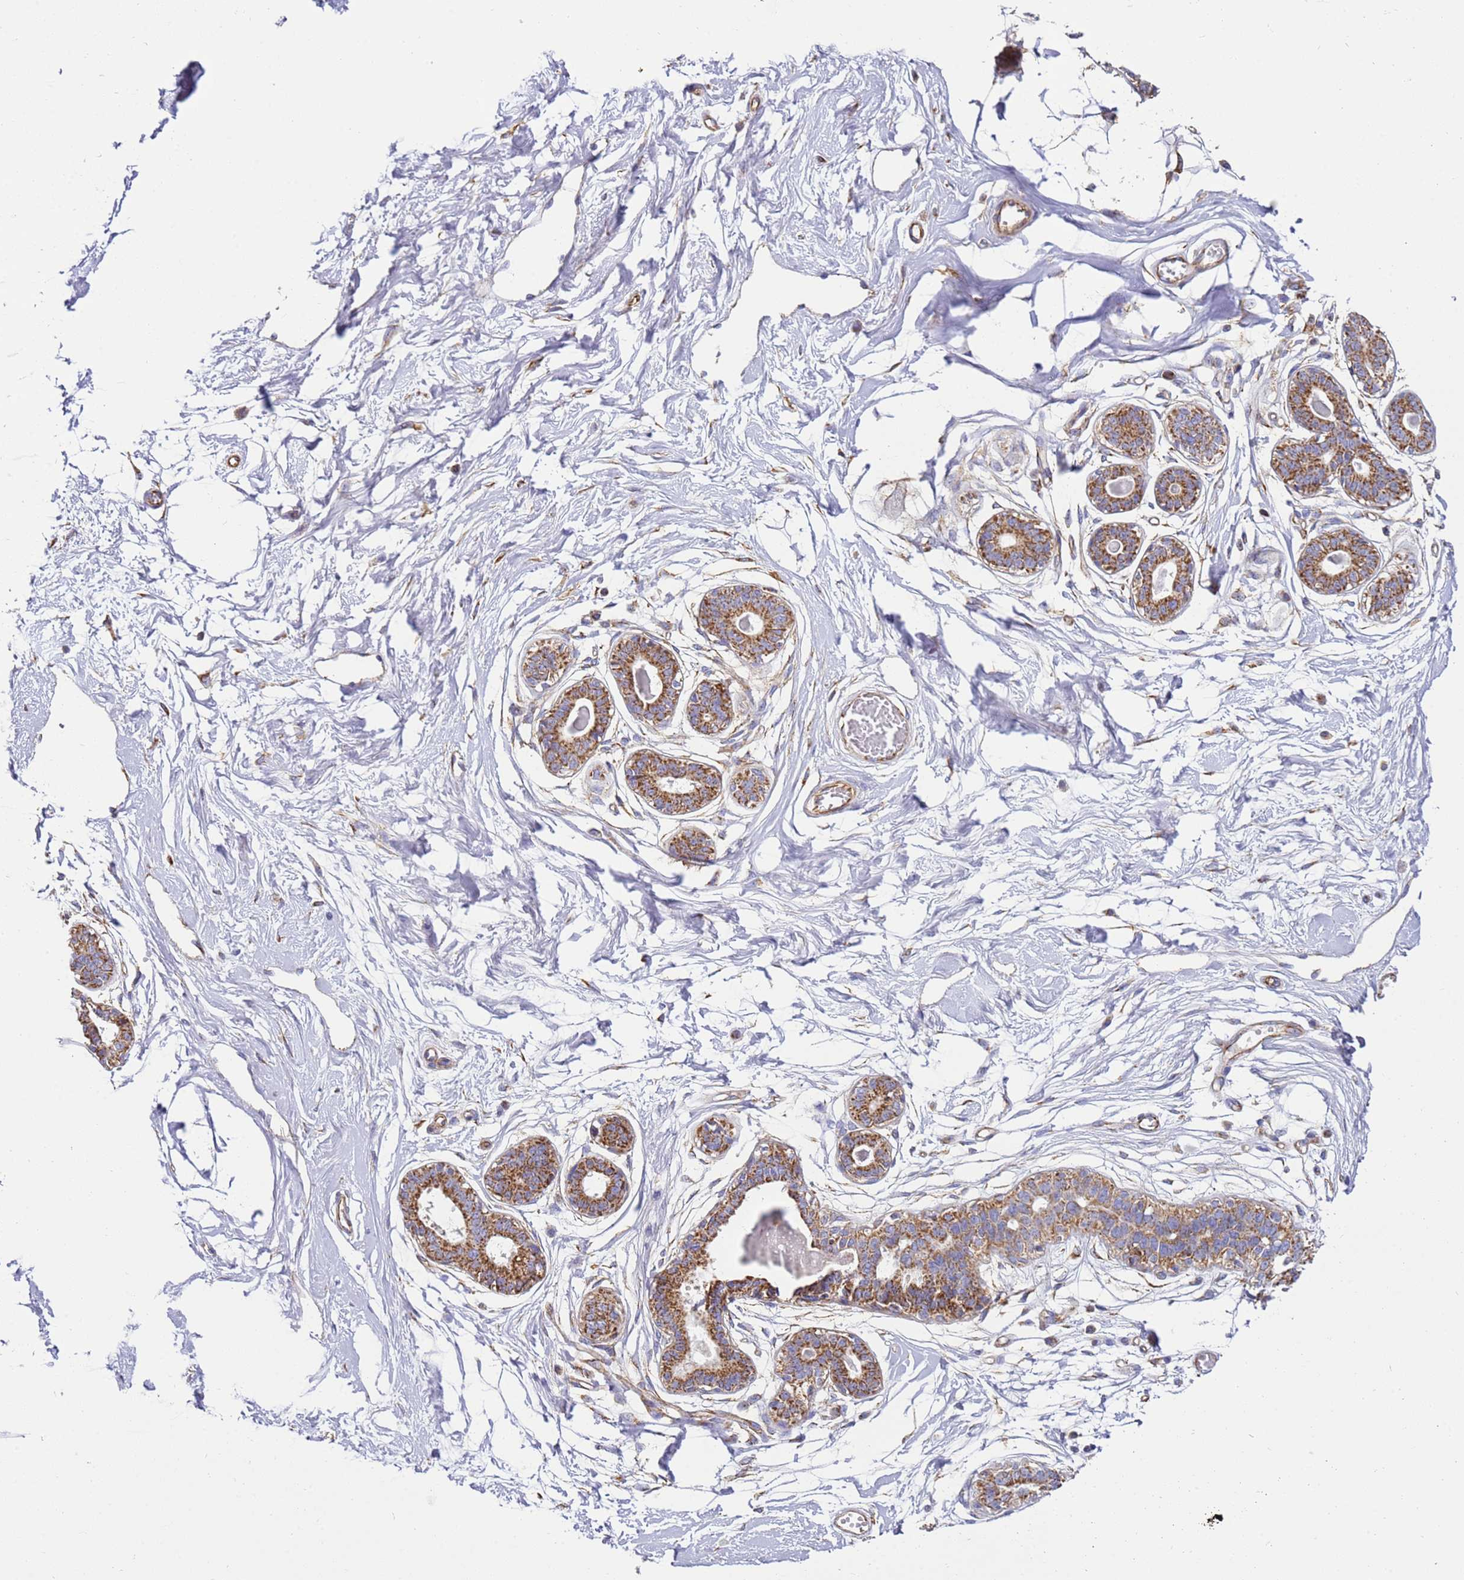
{"staining": {"intensity": "negative", "quantity": "none", "location": "none"}, "tissue": "breast", "cell_type": "Adipocytes", "image_type": "normal", "snomed": [{"axis": "morphology", "description": "Normal tissue, NOS"}, {"axis": "topography", "description": "Breast"}], "caption": "DAB (3,3'-diaminobenzidine) immunohistochemical staining of normal breast exhibits no significant positivity in adipocytes. (DAB IHC visualized using brightfield microscopy, high magnification).", "gene": "MRPL20", "patient": {"sex": "female", "age": 45}}